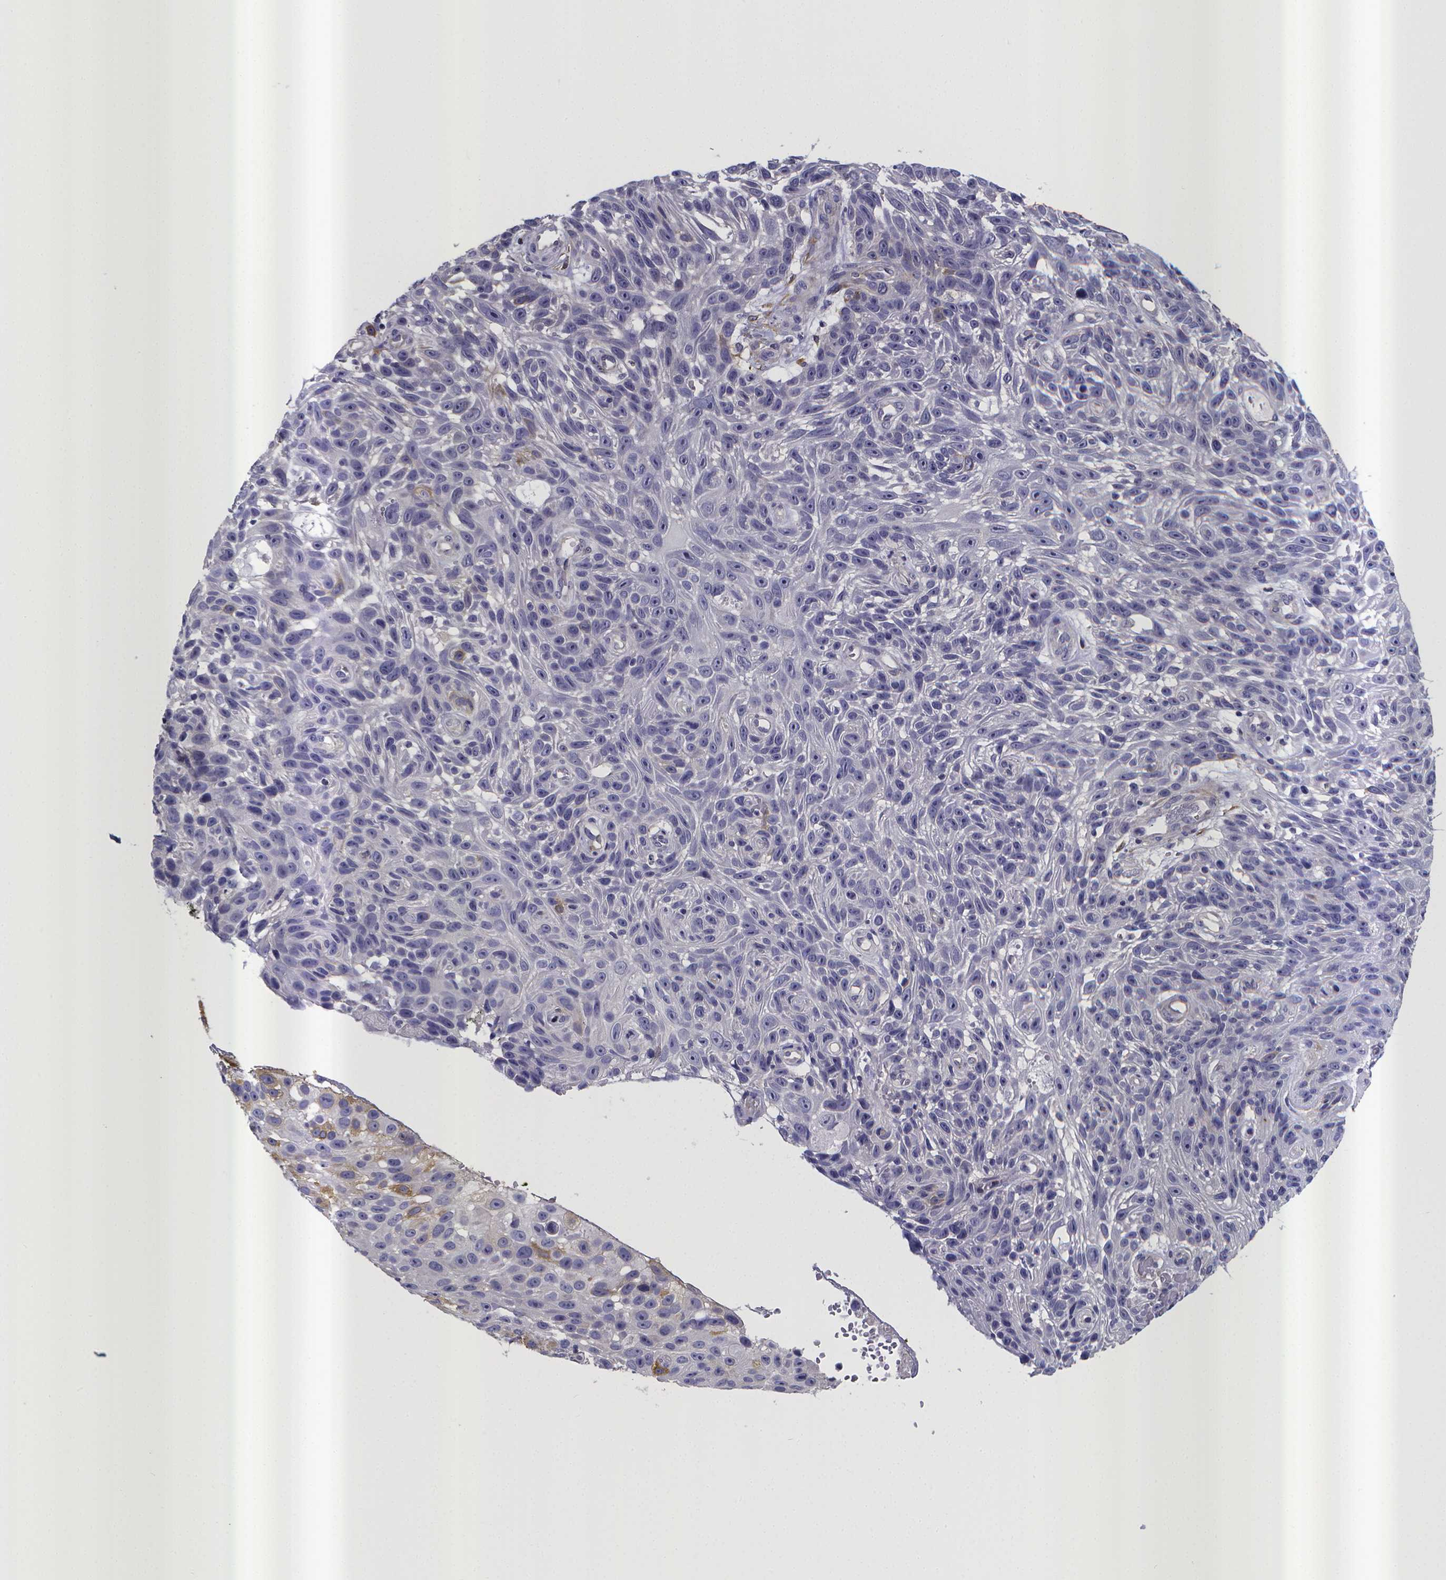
{"staining": {"intensity": "negative", "quantity": "none", "location": "none"}, "tissue": "skin cancer", "cell_type": "Tumor cells", "image_type": "cancer", "snomed": [{"axis": "morphology", "description": "Squamous cell carcinoma, NOS"}, {"axis": "topography", "description": "Skin"}], "caption": "Histopathology image shows no significant protein positivity in tumor cells of skin cancer.", "gene": "RERG", "patient": {"sex": "male", "age": 82}}